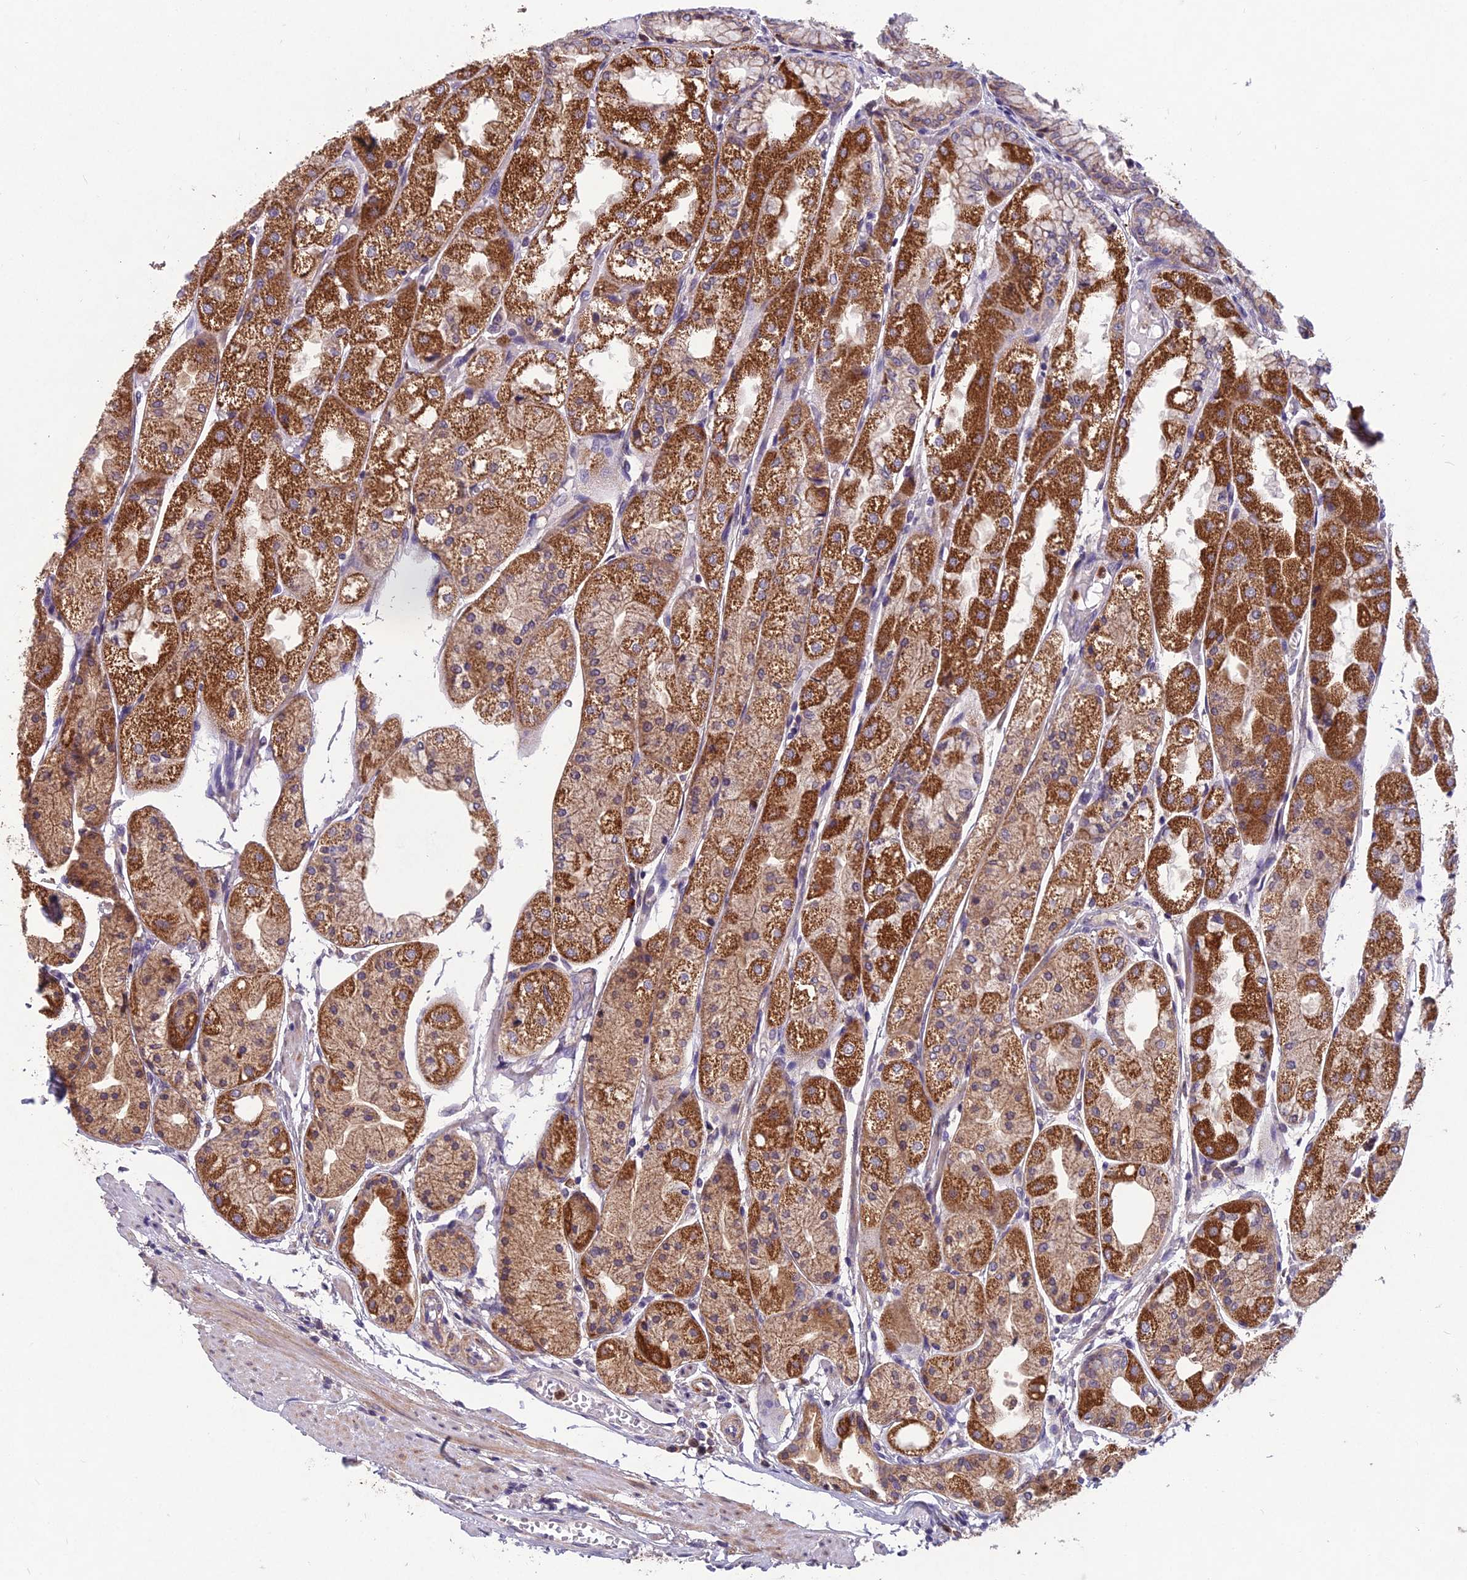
{"staining": {"intensity": "strong", "quantity": ">75%", "location": "cytoplasmic/membranous"}, "tissue": "stomach", "cell_type": "Glandular cells", "image_type": "normal", "snomed": [{"axis": "morphology", "description": "Normal tissue, NOS"}, {"axis": "topography", "description": "Stomach, upper"}], "caption": "The micrograph exhibits staining of normal stomach, revealing strong cytoplasmic/membranous protein staining (brown color) within glandular cells.", "gene": "ENSG00000188897", "patient": {"sex": "male", "age": 72}}